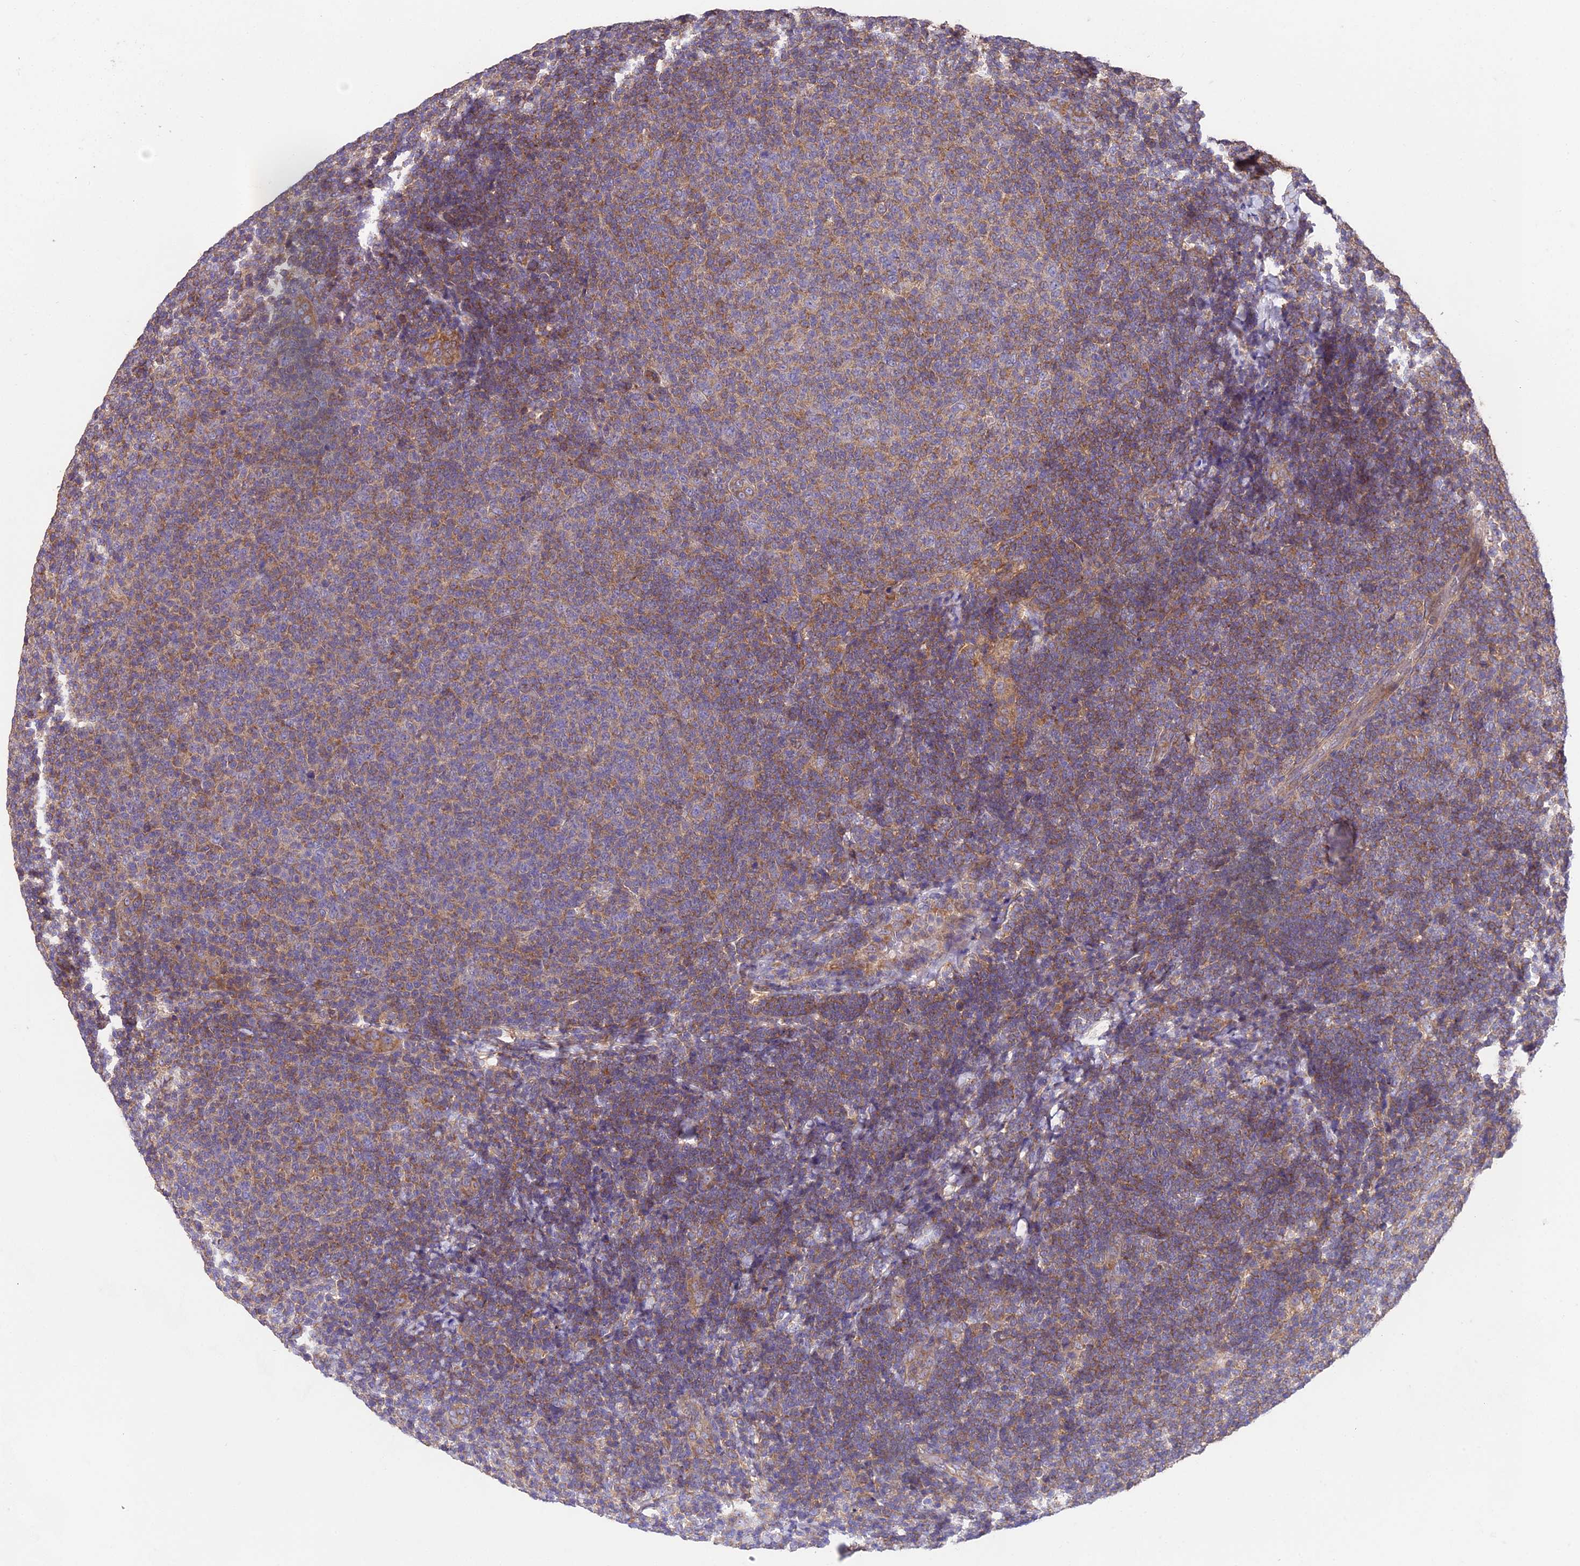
{"staining": {"intensity": "moderate", "quantity": ">75%", "location": "cytoplasmic/membranous"}, "tissue": "lymphoma", "cell_type": "Tumor cells", "image_type": "cancer", "snomed": [{"axis": "morphology", "description": "Malignant lymphoma, non-Hodgkin's type, Low grade"}, {"axis": "topography", "description": "Lymph node"}], "caption": "IHC of human lymphoma demonstrates medium levels of moderate cytoplasmic/membranous positivity in approximately >75% of tumor cells. (IHC, brightfield microscopy, high magnification).", "gene": "BLOC1S4", "patient": {"sex": "male", "age": 66}}